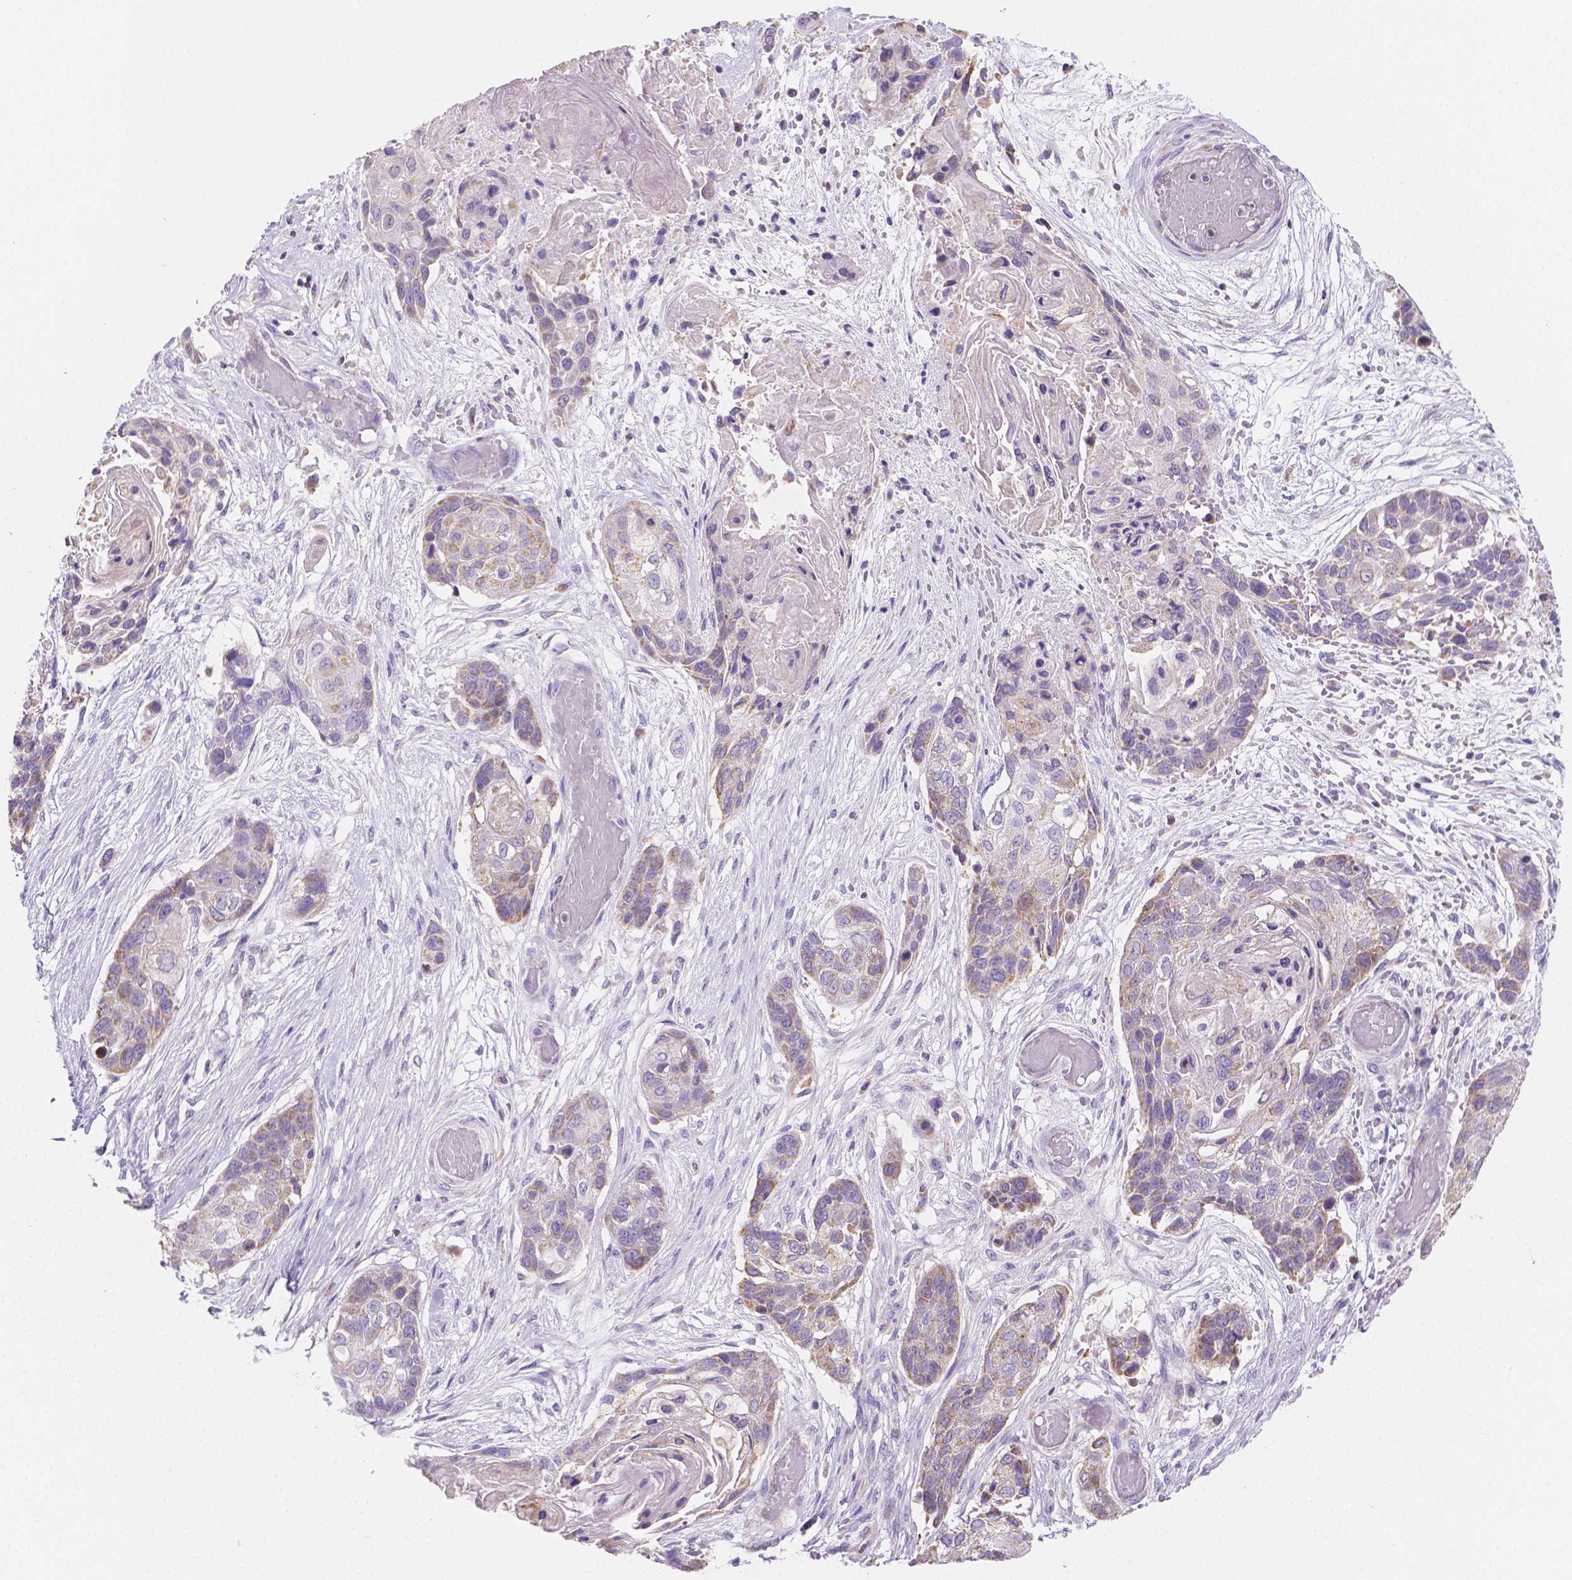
{"staining": {"intensity": "weak", "quantity": "25%-75%", "location": "cytoplasmic/membranous"}, "tissue": "lung cancer", "cell_type": "Tumor cells", "image_type": "cancer", "snomed": [{"axis": "morphology", "description": "Squamous cell carcinoma, NOS"}, {"axis": "topography", "description": "Lung"}], "caption": "Squamous cell carcinoma (lung) stained with a protein marker exhibits weak staining in tumor cells.", "gene": "TMEM130", "patient": {"sex": "male", "age": 69}}